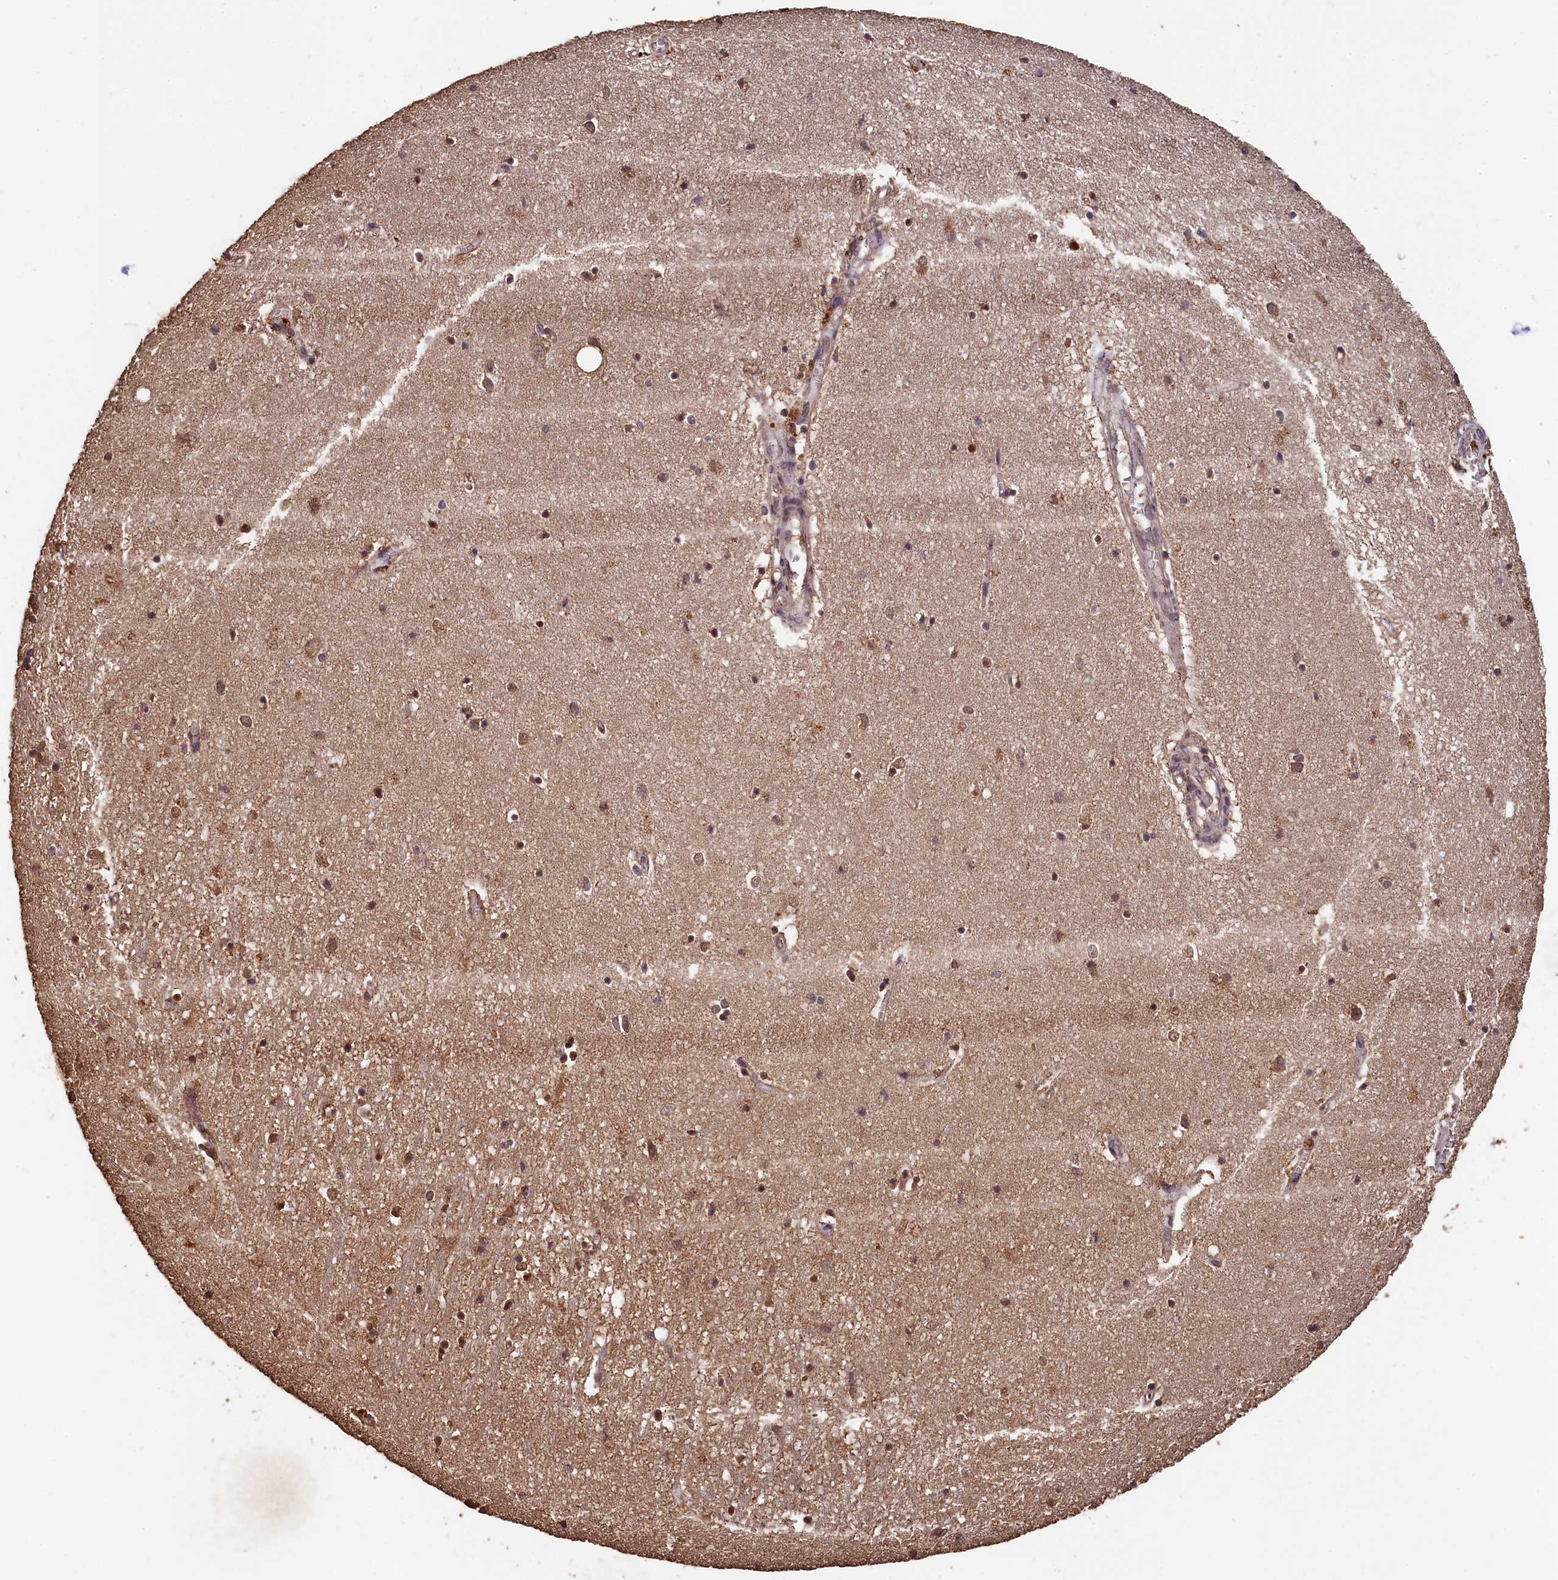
{"staining": {"intensity": "moderate", "quantity": "25%-75%", "location": "cytoplasmic/membranous,nuclear"}, "tissue": "hippocampus", "cell_type": "Glial cells", "image_type": "normal", "snomed": [{"axis": "morphology", "description": "Normal tissue, NOS"}, {"axis": "topography", "description": "Hippocampus"}], "caption": "High-magnification brightfield microscopy of unremarkable hippocampus stained with DAB (3,3'-diaminobenzidine) (brown) and counterstained with hematoxylin (blue). glial cells exhibit moderate cytoplasmic/membranous,nuclear positivity is appreciated in about25%-75% of cells. Ihc stains the protein of interest in brown and the nuclei are stained blue.", "gene": "CEP57L1", "patient": {"sex": "female", "age": 64}}